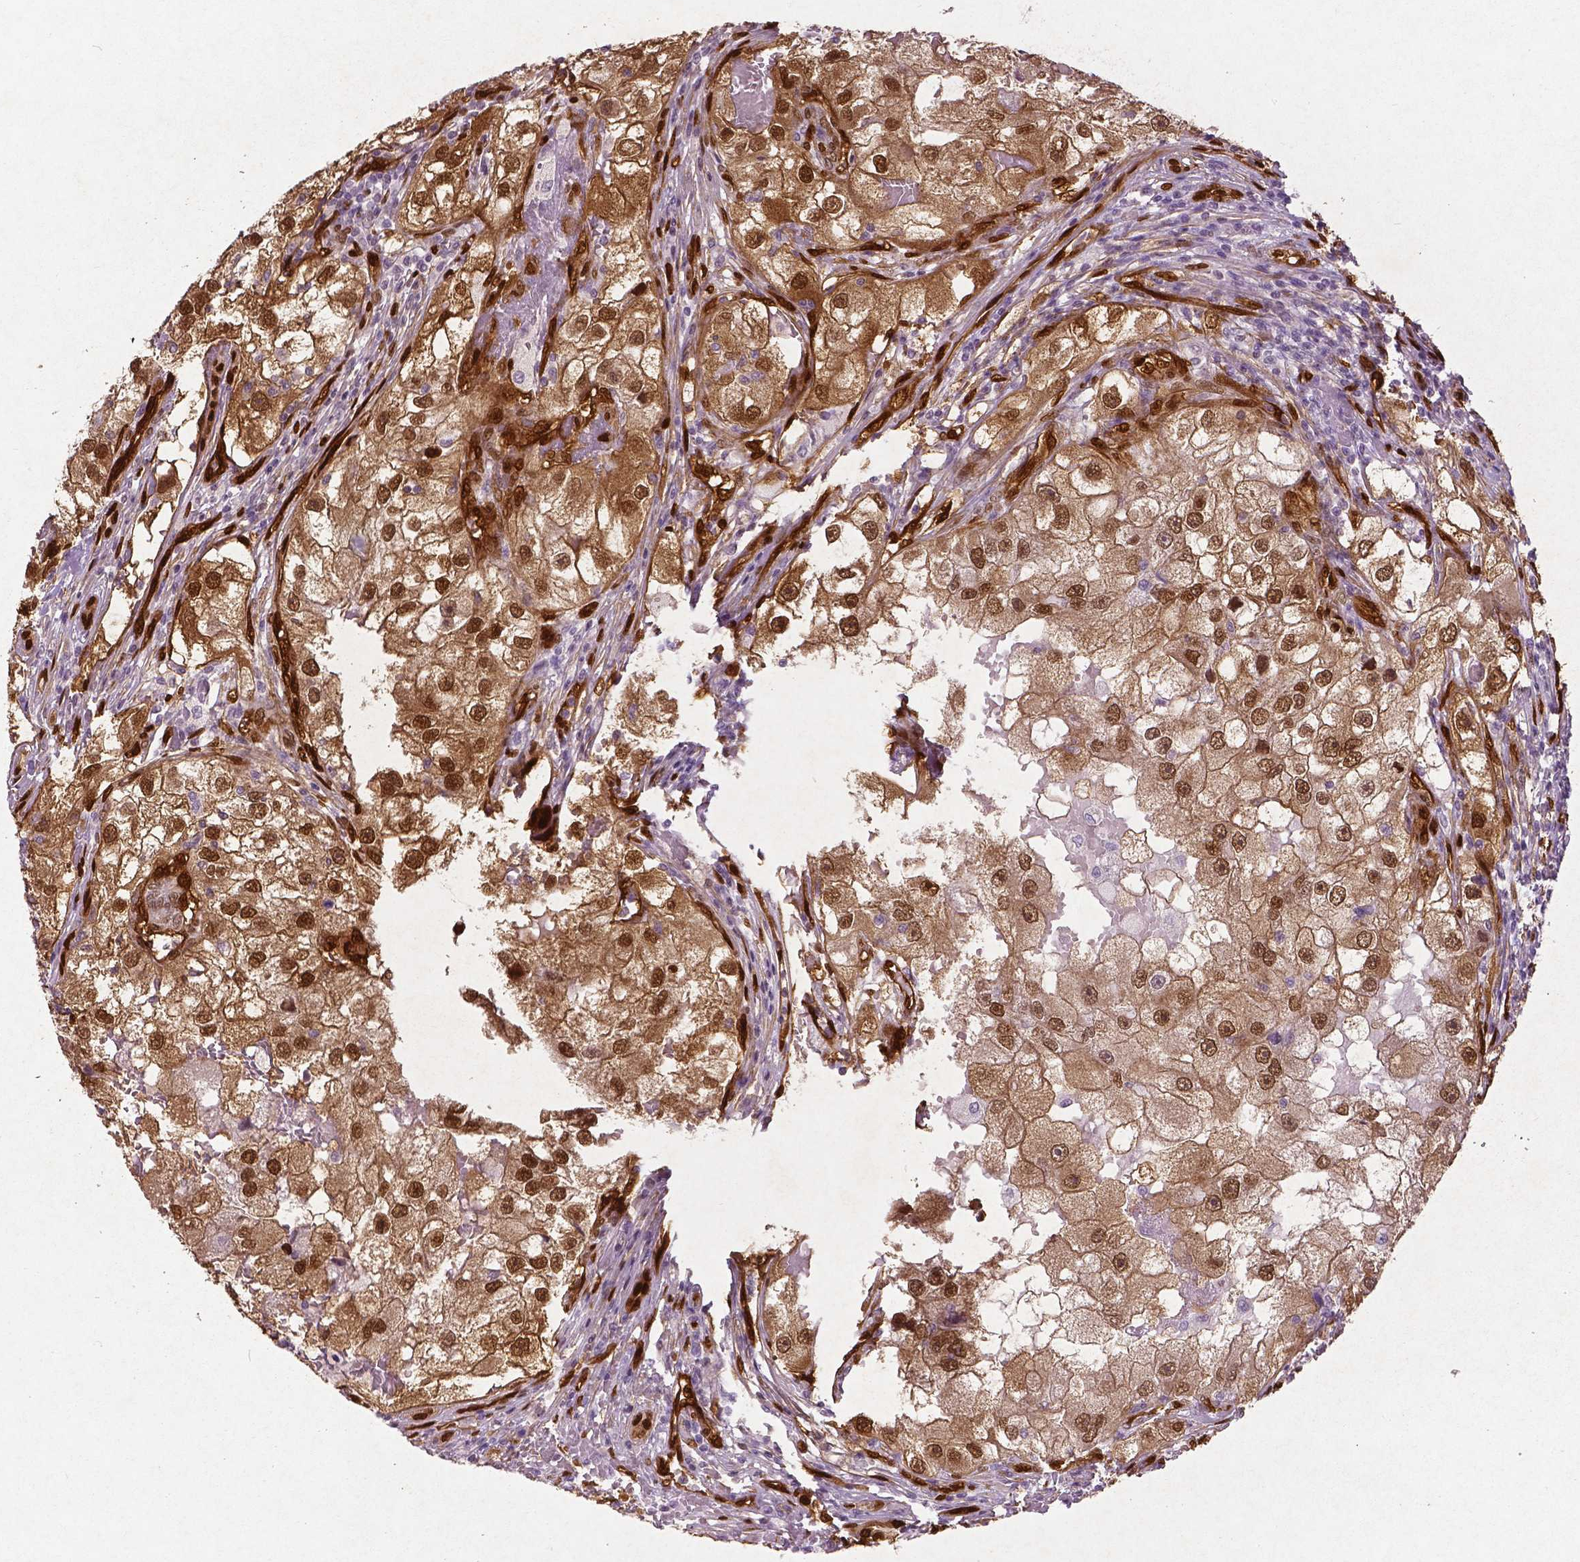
{"staining": {"intensity": "moderate", "quantity": ">75%", "location": "cytoplasmic/membranous,nuclear"}, "tissue": "renal cancer", "cell_type": "Tumor cells", "image_type": "cancer", "snomed": [{"axis": "morphology", "description": "Adenocarcinoma, NOS"}, {"axis": "topography", "description": "Kidney"}], "caption": "Immunohistochemical staining of human renal cancer (adenocarcinoma) displays medium levels of moderate cytoplasmic/membranous and nuclear protein staining in approximately >75% of tumor cells.", "gene": "WWTR1", "patient": {"sex": "male", "age": 63}}